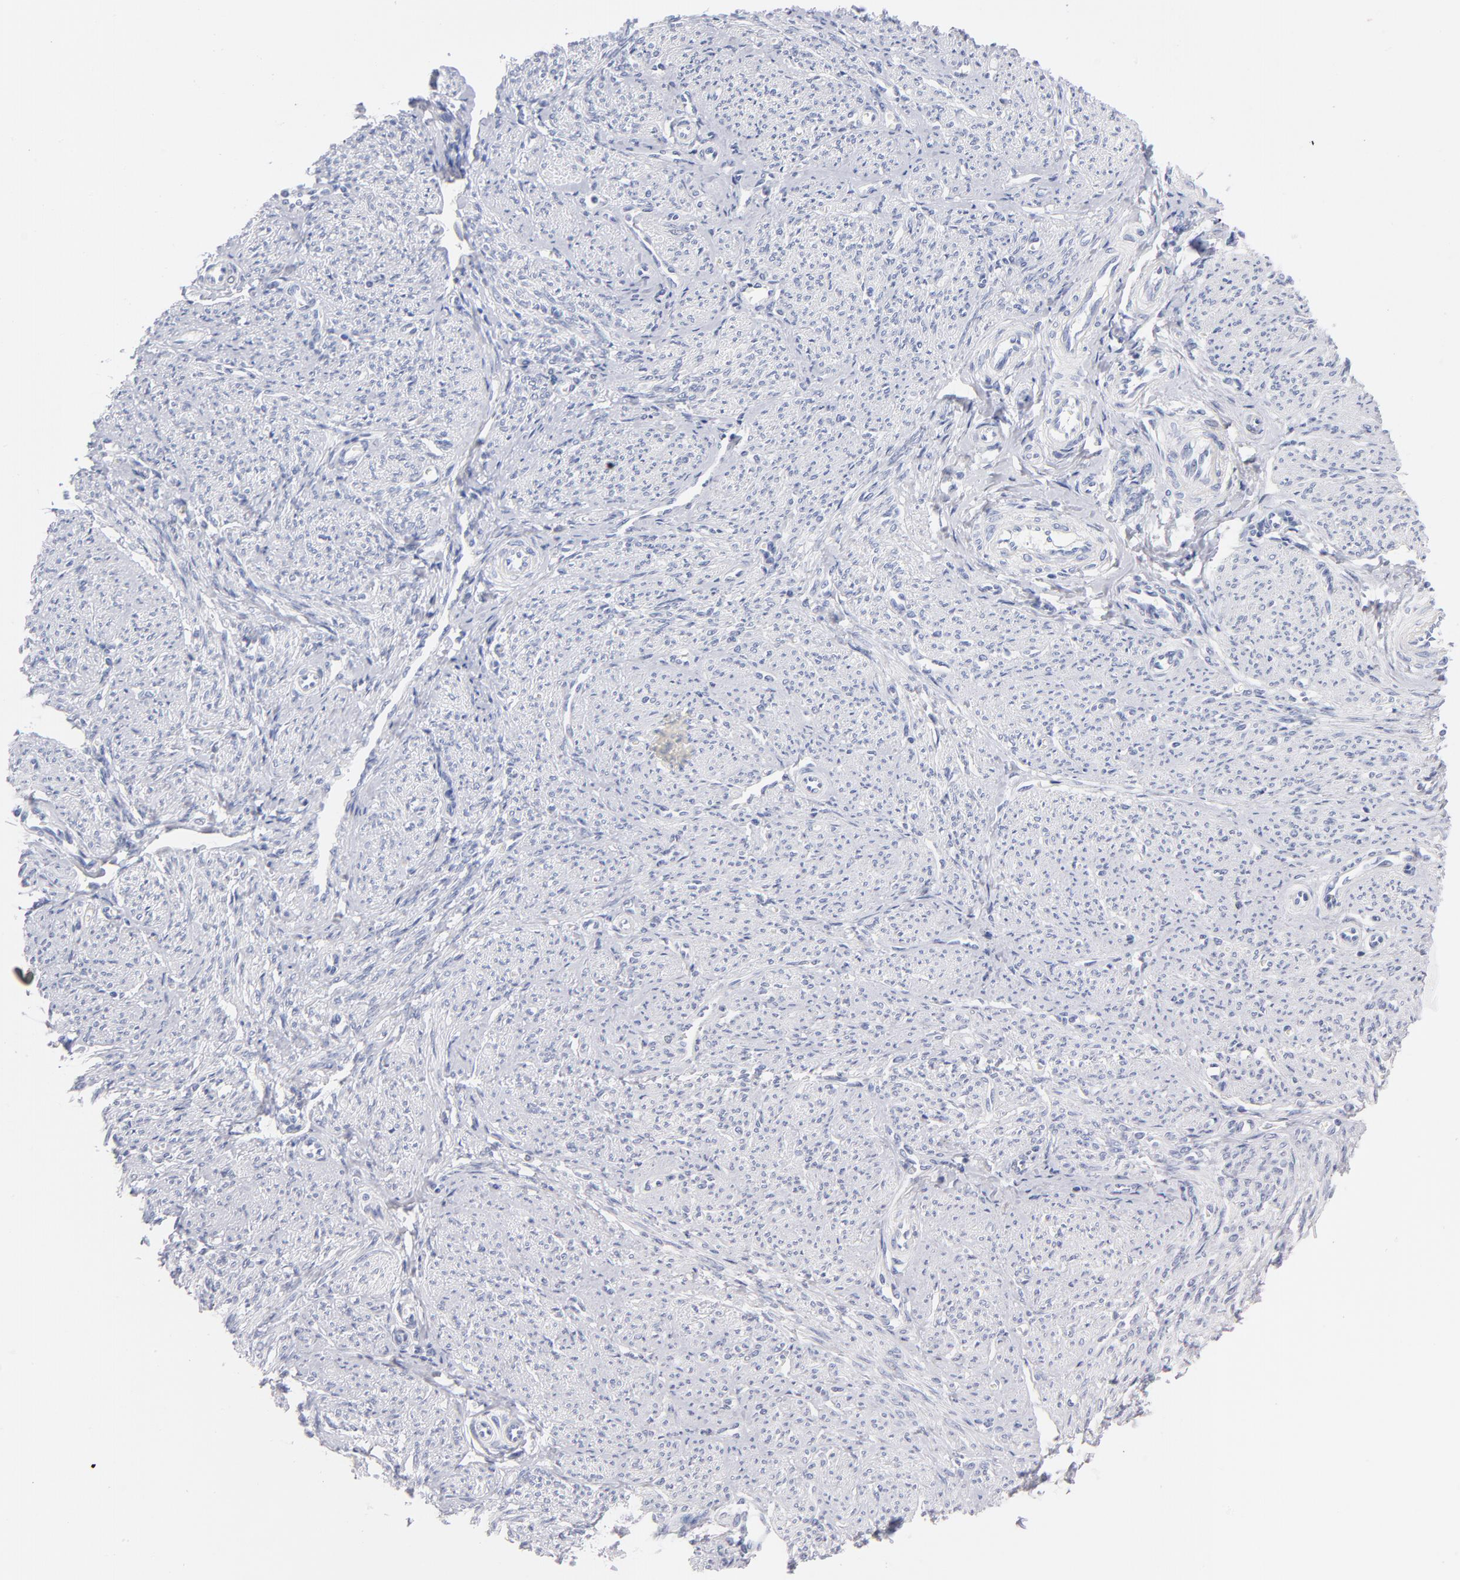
{"staining": {"intensity": "negative", "quantity": "none", "location": "none"}, "tissue": "smooth muscle", "cell_type": "Smooth muscle cells", "image_type": "normal", "snomed": [{"axis": "morphology", "description": "Normal tissue, NOS"}, {"axis": "topography", "description": "Smooth muscle"}], "caption": "The image exhibits no significant staining in smooth muscle cells of smooth muscle. Brightfield microscopy of IHC stained with DAB (brown) and hematoxylin (blue), captured at high magnification.", "gene": "KHNYN", "patient": {"sex": "female", "age": 65}}